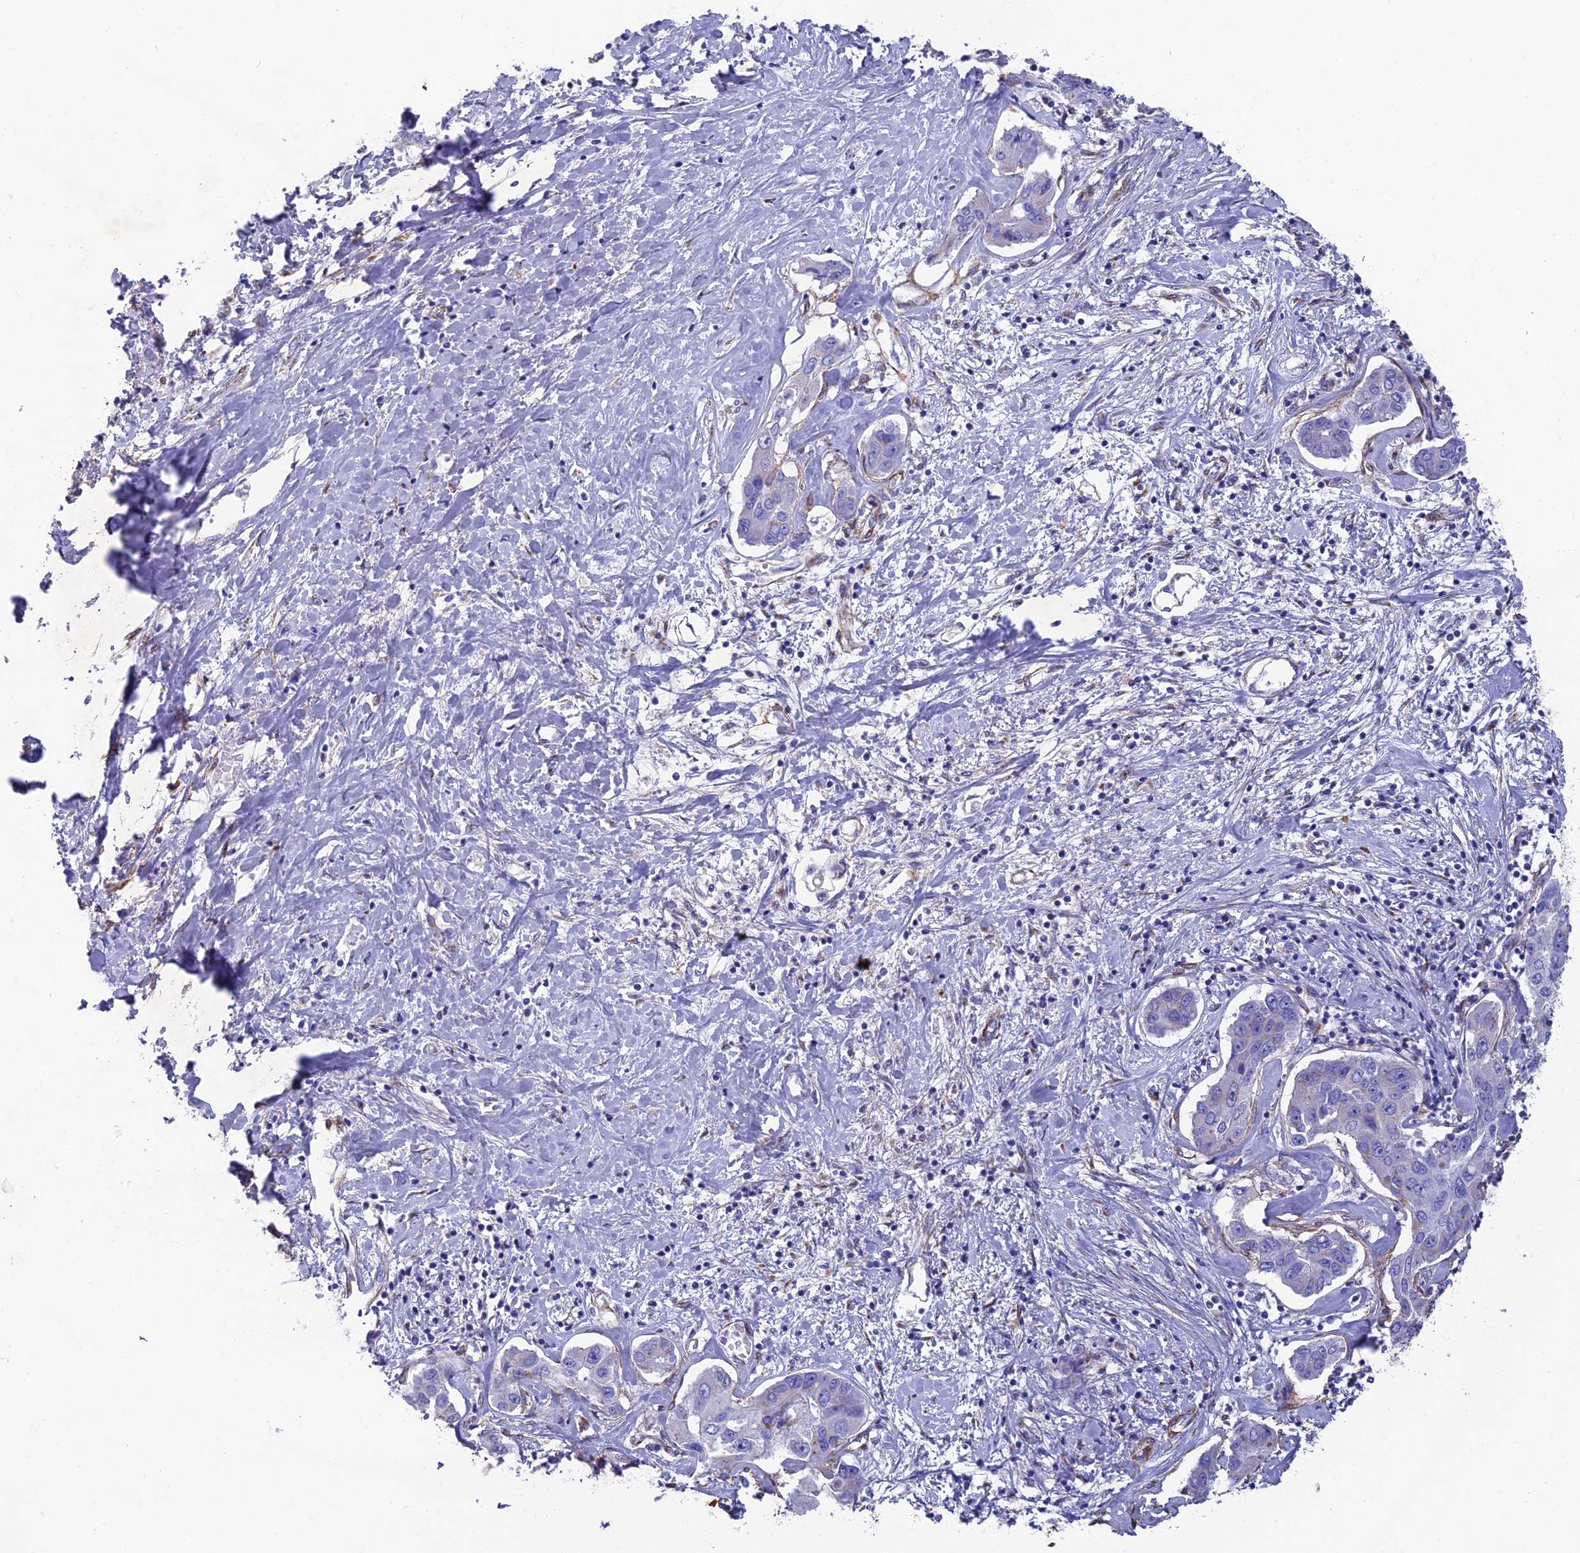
{"staining": {"intensity": "negative", "quantity": "none", "location": "none"}, "tissue": "liver cancer", "cell_type": "Tumor cells", "image_type": "cancer", "snomed": [{"axis": "morphology", "description": "Cholangiocarcinoma"}, {"axis": "topography", "description": "Liver"}], "caption": "Tumor cells are negative for brown protein staining in liver cancer.", "gene": "TNS1", "patient": {"sex": "male", "age": 59}}